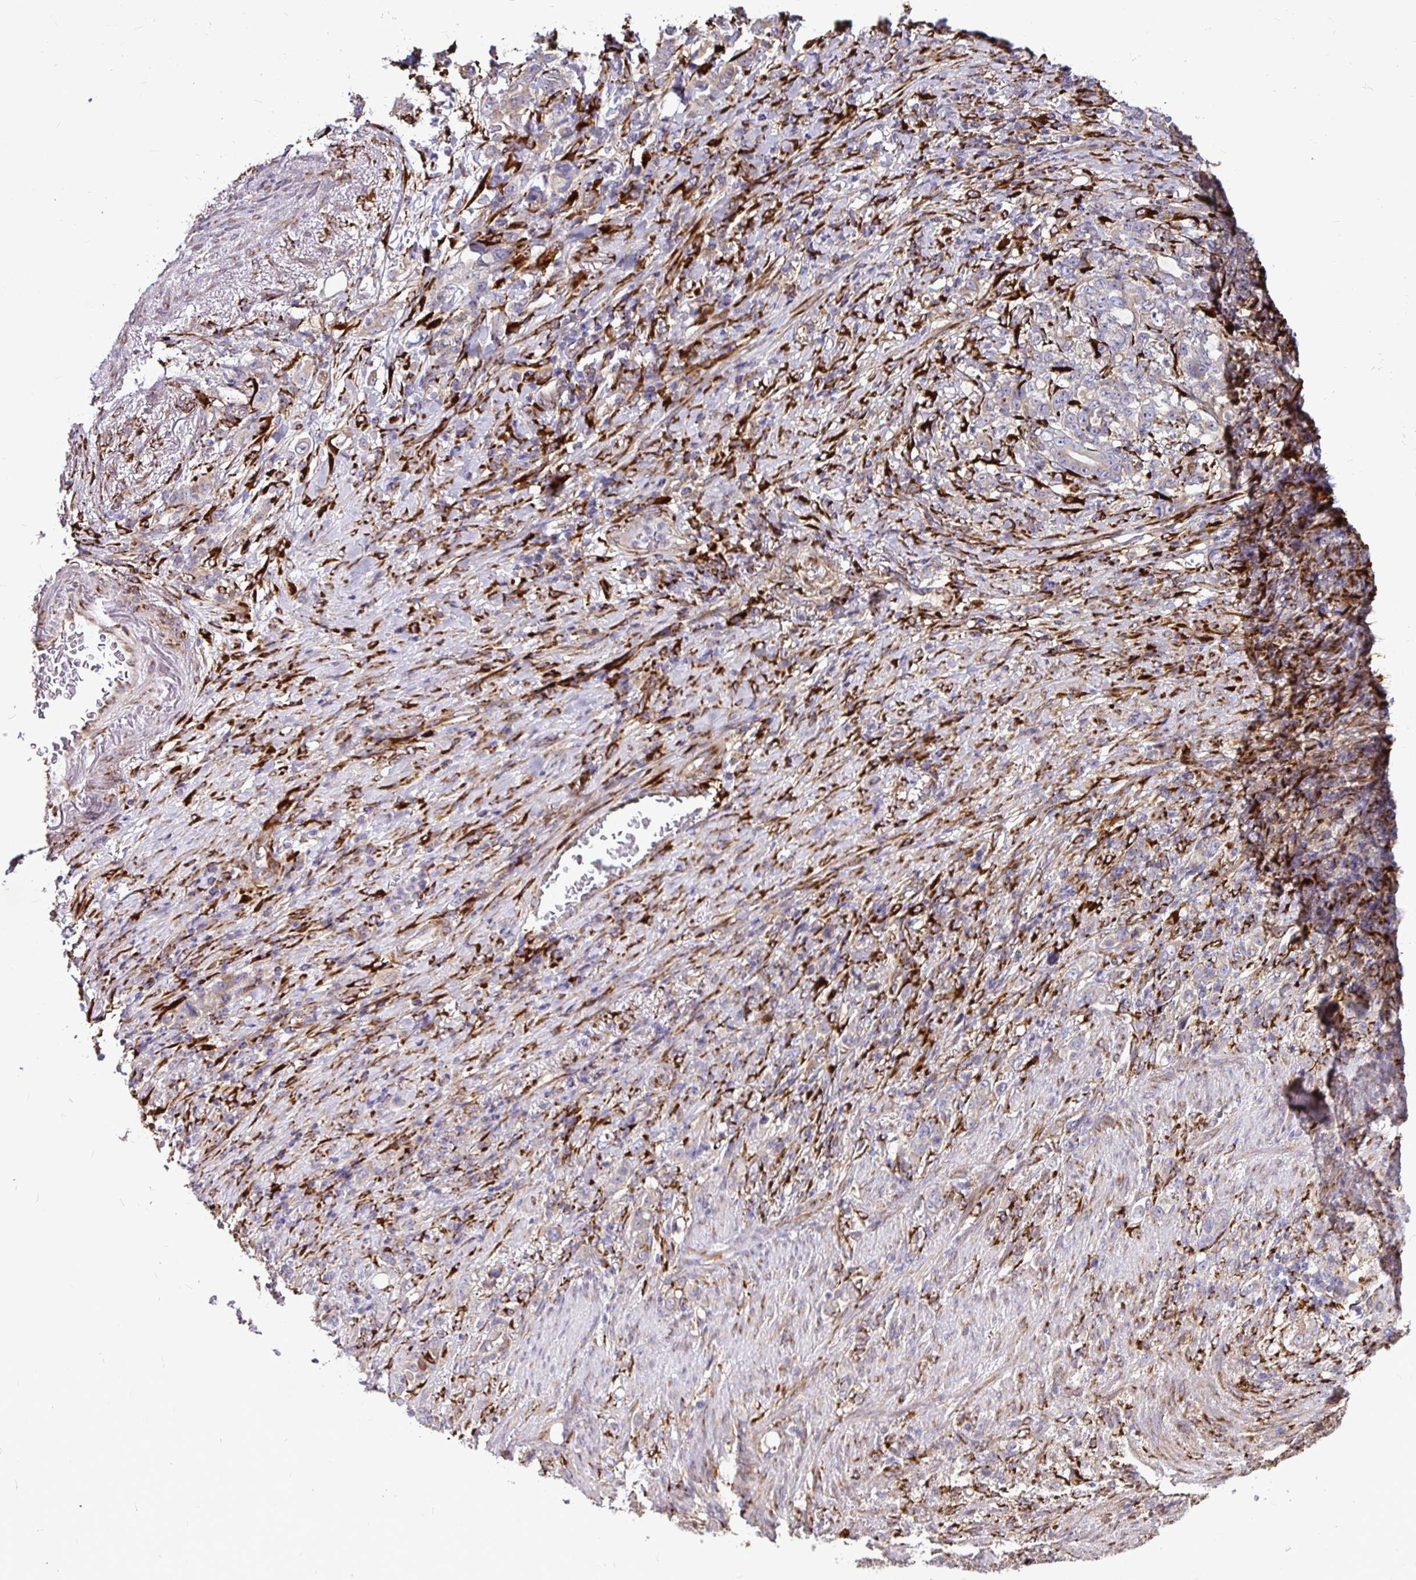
{"staining": {"intensity": "negative", "quantity": "none", "location": "none"}, "tissue": "stomach cancer", "cell_type": "Tumor cells", "image_type": "cancer", "snomed": [{"axis": "morphology", "description": "Adenocarcinoma, NOS"}, {"axis": "topography", "description": "Stomach"}], "caption": "Human stomach adenocarcinoma stained for a protein using immunohistochemistry displays no expression in tumor cells.", "gene": "P4HA2", "patient": {"sex": "female", "age": 79}}